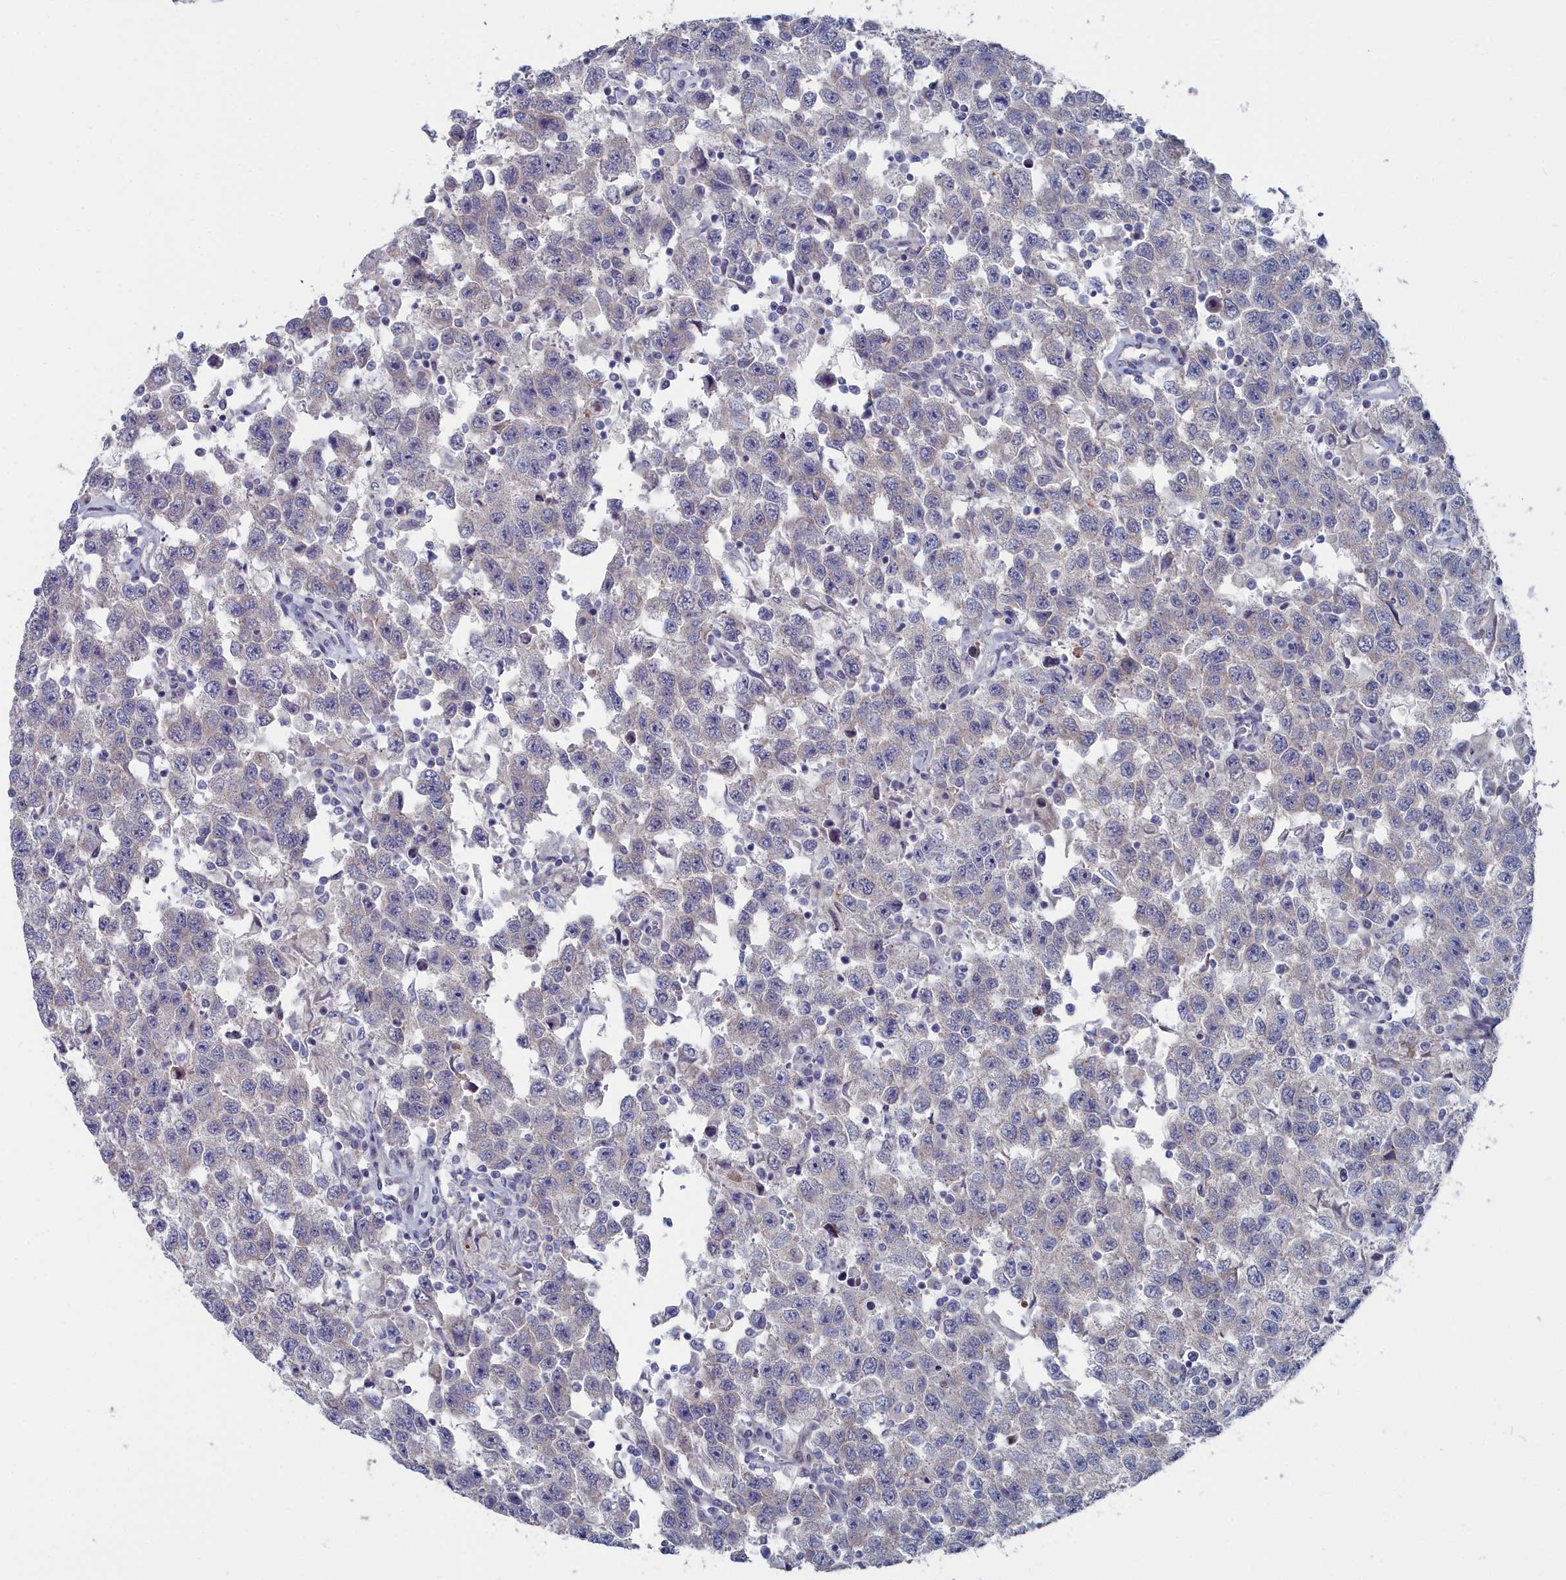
{"staining": {"intensity": "negative", "quantity": "none", "location": "none"}, "tissue": "testis cancer", "cell_type": "Tumor cells", "image_type": "cancer", "snomed": [{"axis": "morphology", "description": "Seminoma, NOS"}, {"axis": "topography", "description": "Testis"}], "caption": "This is an immunohistochemistry (IHC) image of human testis seminoma. There is no staining in tumor cells.", "gene": "SHISAL2A", "patient": {"sex": "male", "age": 41}}